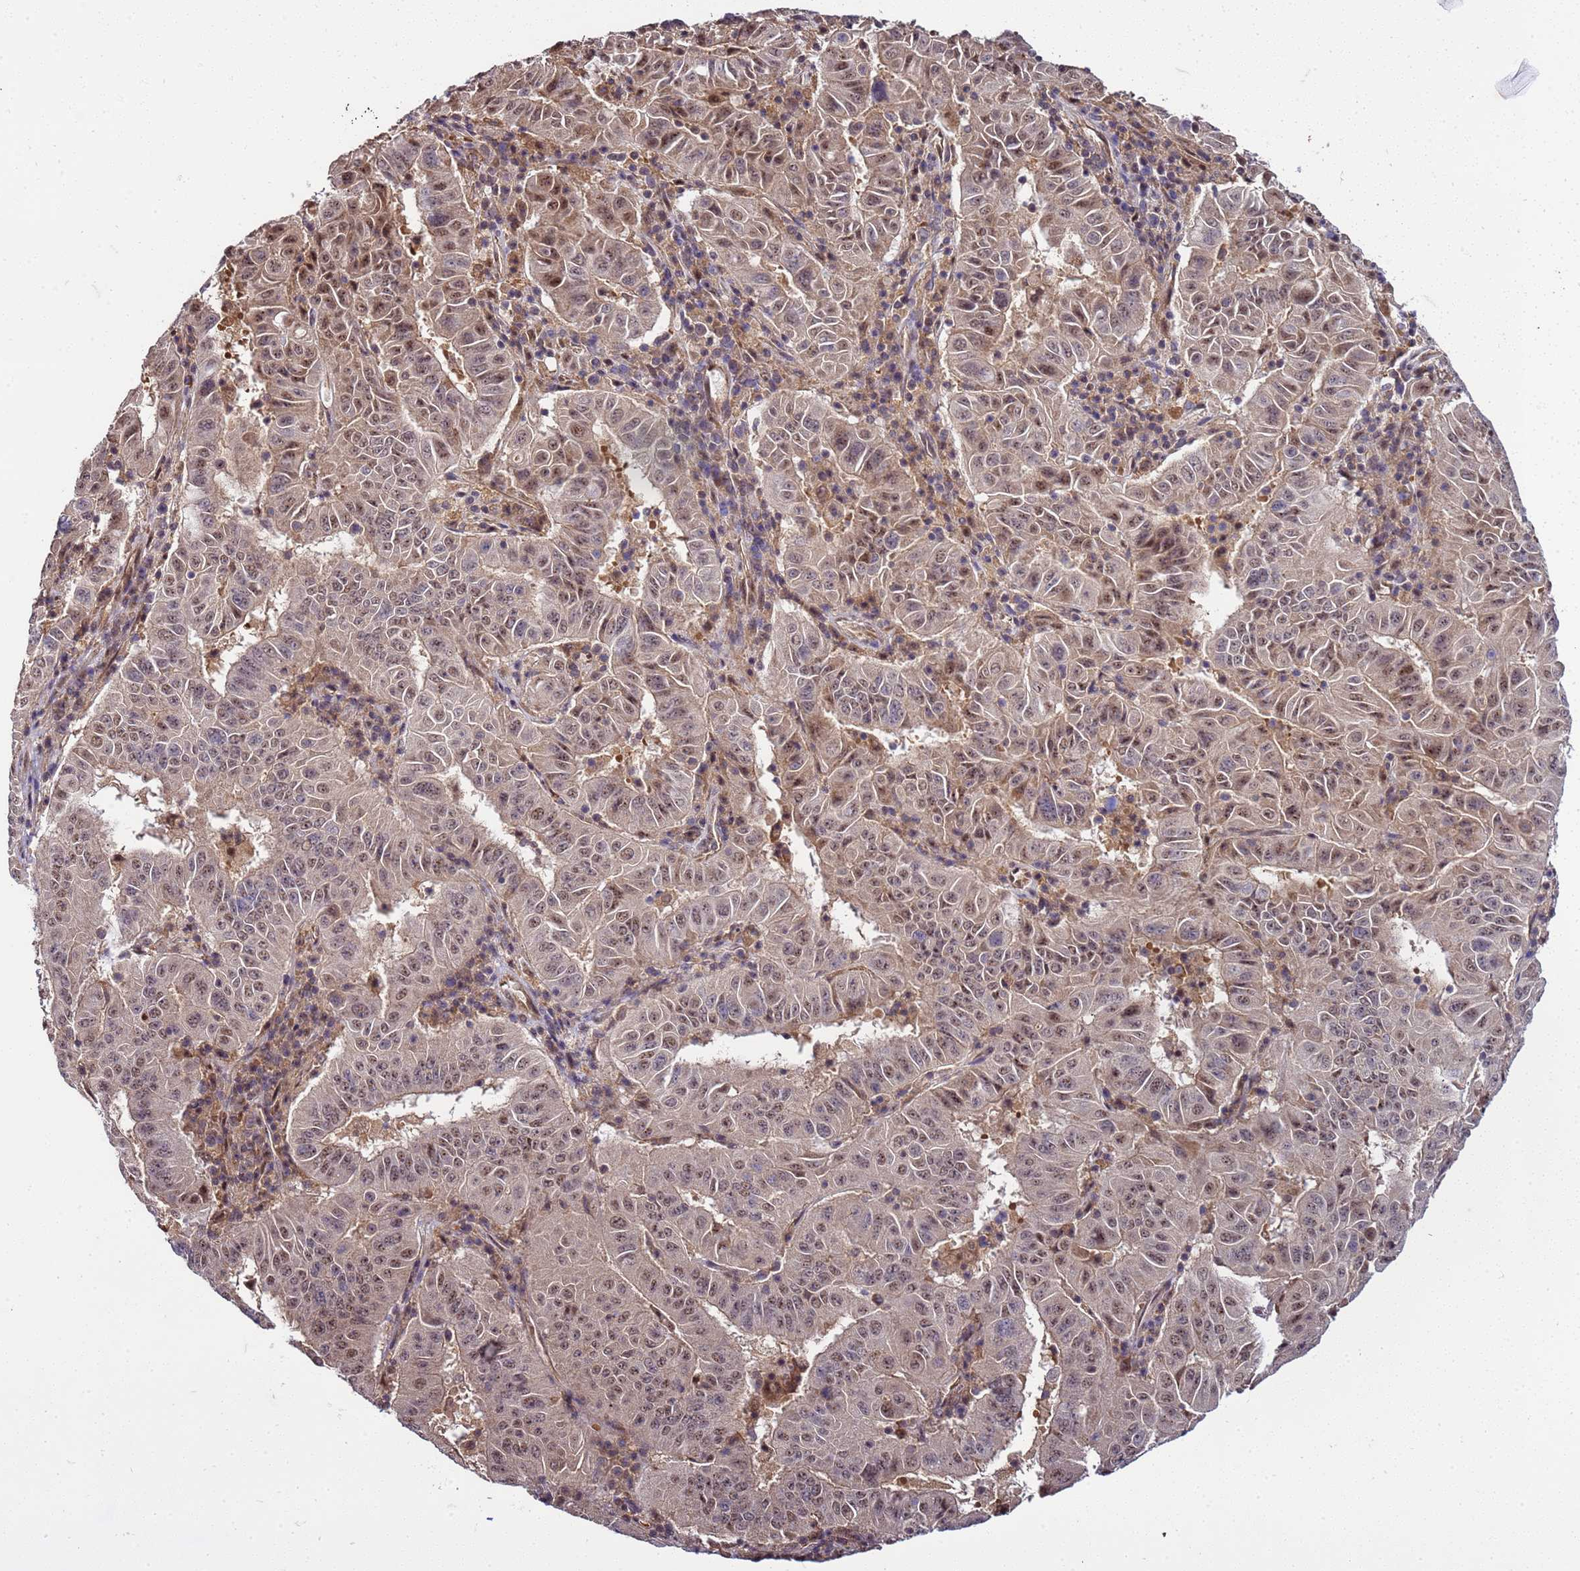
{"staining": {"intensity": "moderate", "quantity": "25%-75%", "location": "nuclear"}, "tissue": "pancreatic cancer", "cell_type": "Tumor cells", "image_type": "cancer", "snomed": [{"axis": "morphology", "description": "Adenocarcinoma, NOS"}, {"axis": "topography", "description": "Pancreas"}], "caption": "This is a histology image of immunohistochemistry staining of adenocarcinoma (pancreatic), which shows moderate positivity in the nuclear of tumor cells.", "gene": "GEN1", "patient": {"sex": "male", "age": 63}}